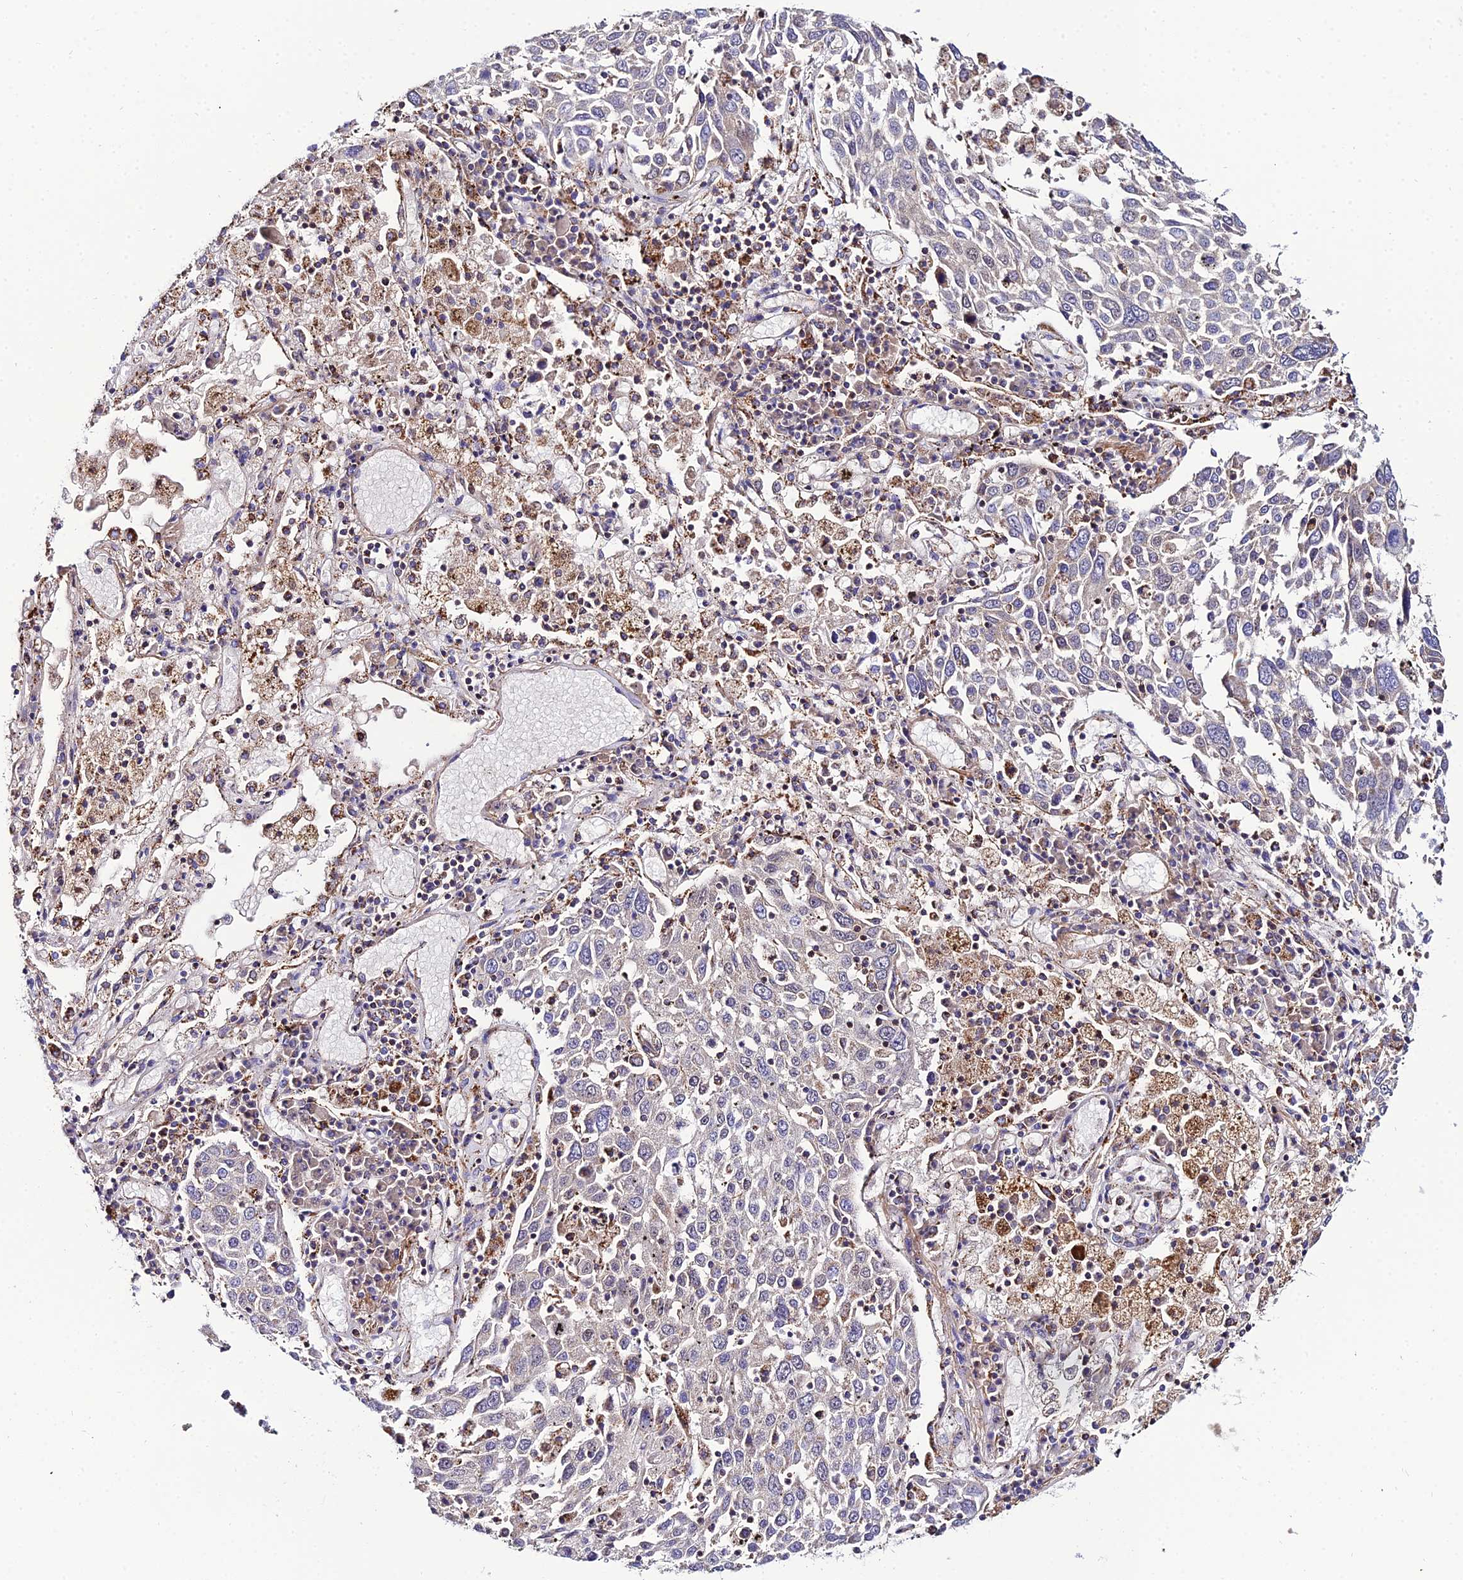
{"staining": {"intensity": "negative", "quantity": "none", "location": "none"}, "tissue": "lung cancer", "cell_type": "Tumor cells", "image_type": "cancer", "snomed": [{"axis": "morphology", "description": "Squamous cell carcinoma, NOS"}, {"axis": "topography", "description": "Lung"}], "caption": "The histopathology image shows no staining of tumor cells in lung squamous cell carcinoma.", "gene": "NIPSNAP3A", "patient": {"sex": "male", "age": 65}}